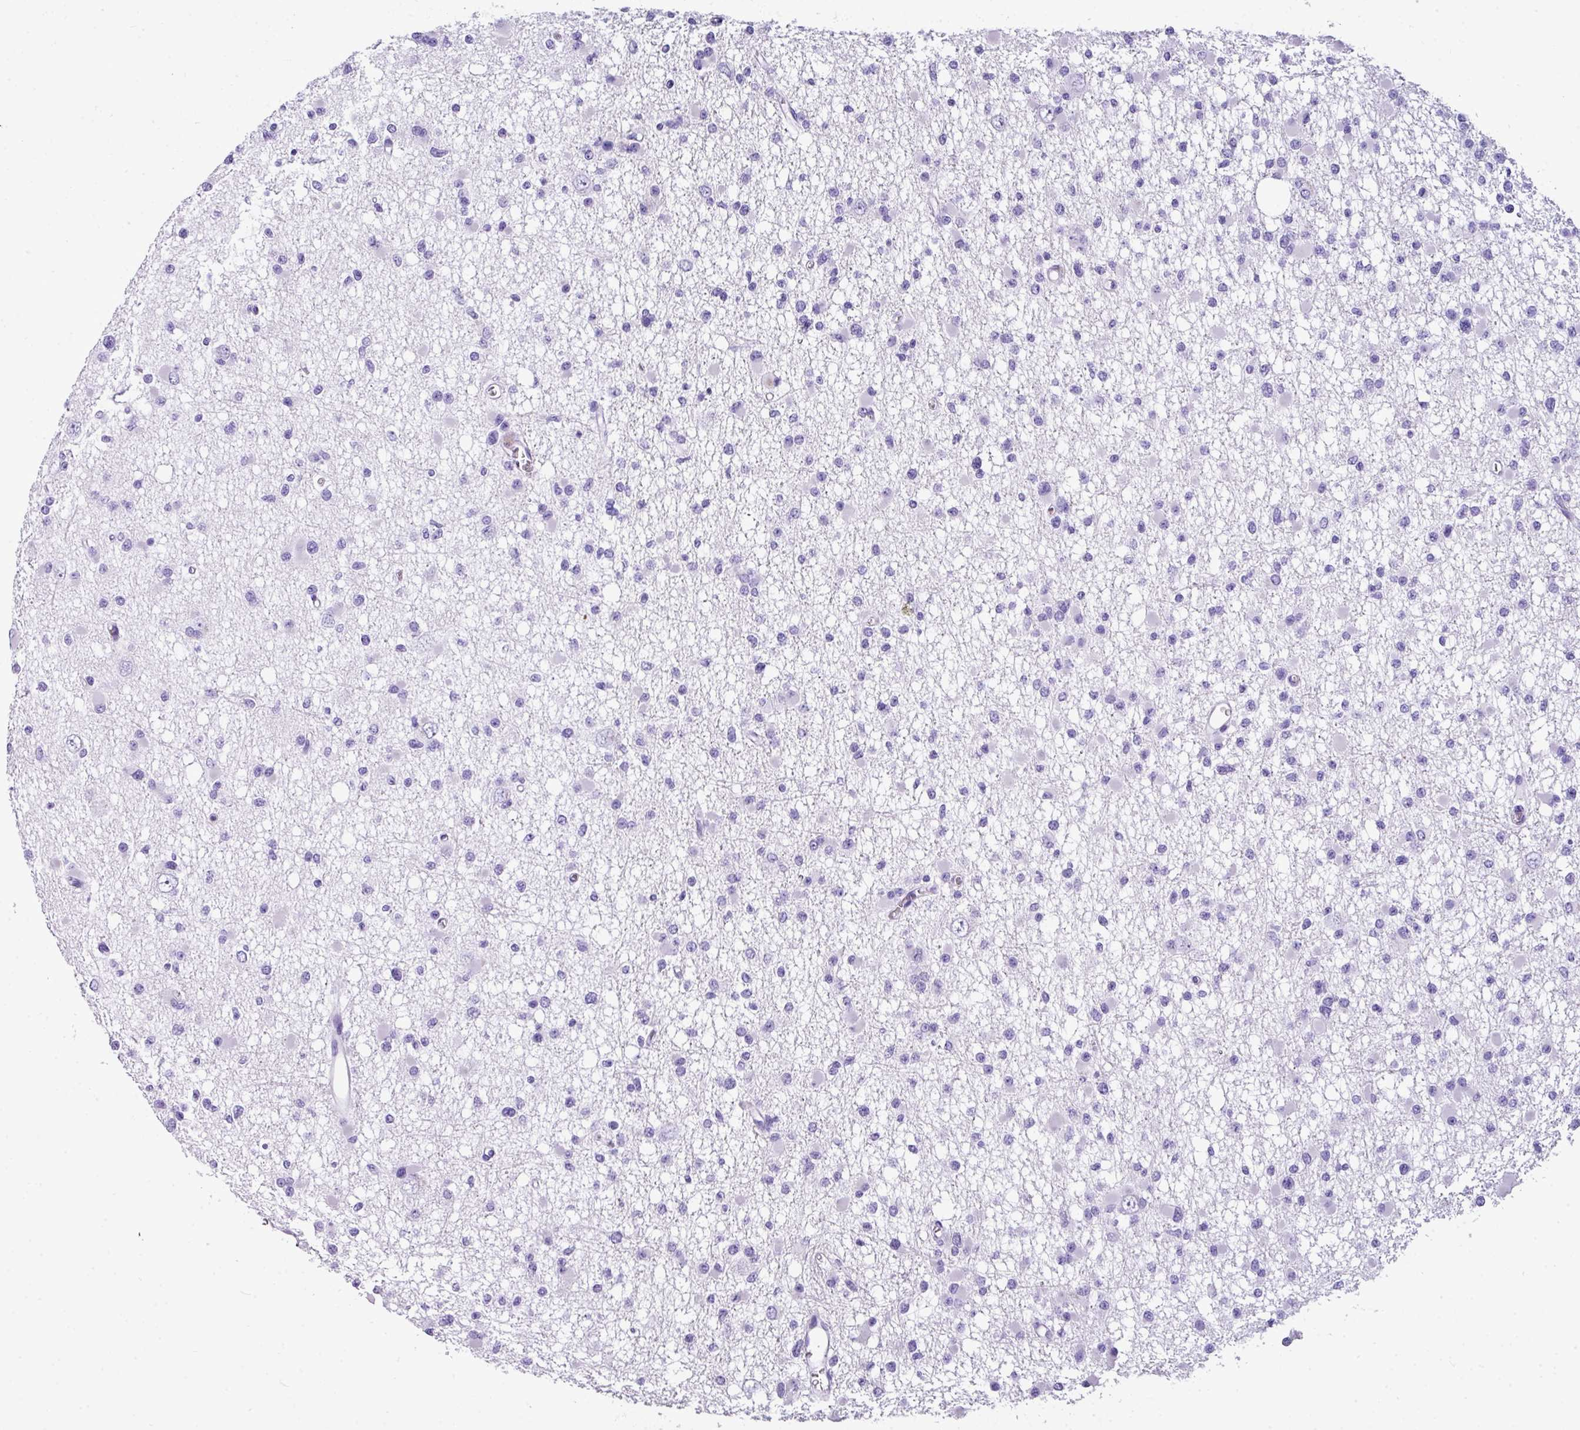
{"staining": {"intensity": "negative", "quantity": "none", "location": "none"}, "tissue": "glioma", "cell_type": "Tumor cells", "image_type": "cancer", "snomed": [{"axis": "morphology", "description": "Glioma, malignant, Low grade"}, {"axis": "topography", "description": "Brain"}], "caption": "This is an immunohistochemistry image of low-grade glioma (malignant). There is no staining in tumor cells.", "gene": "MUC21", "patient": {"sex": "female", "age": 22}}